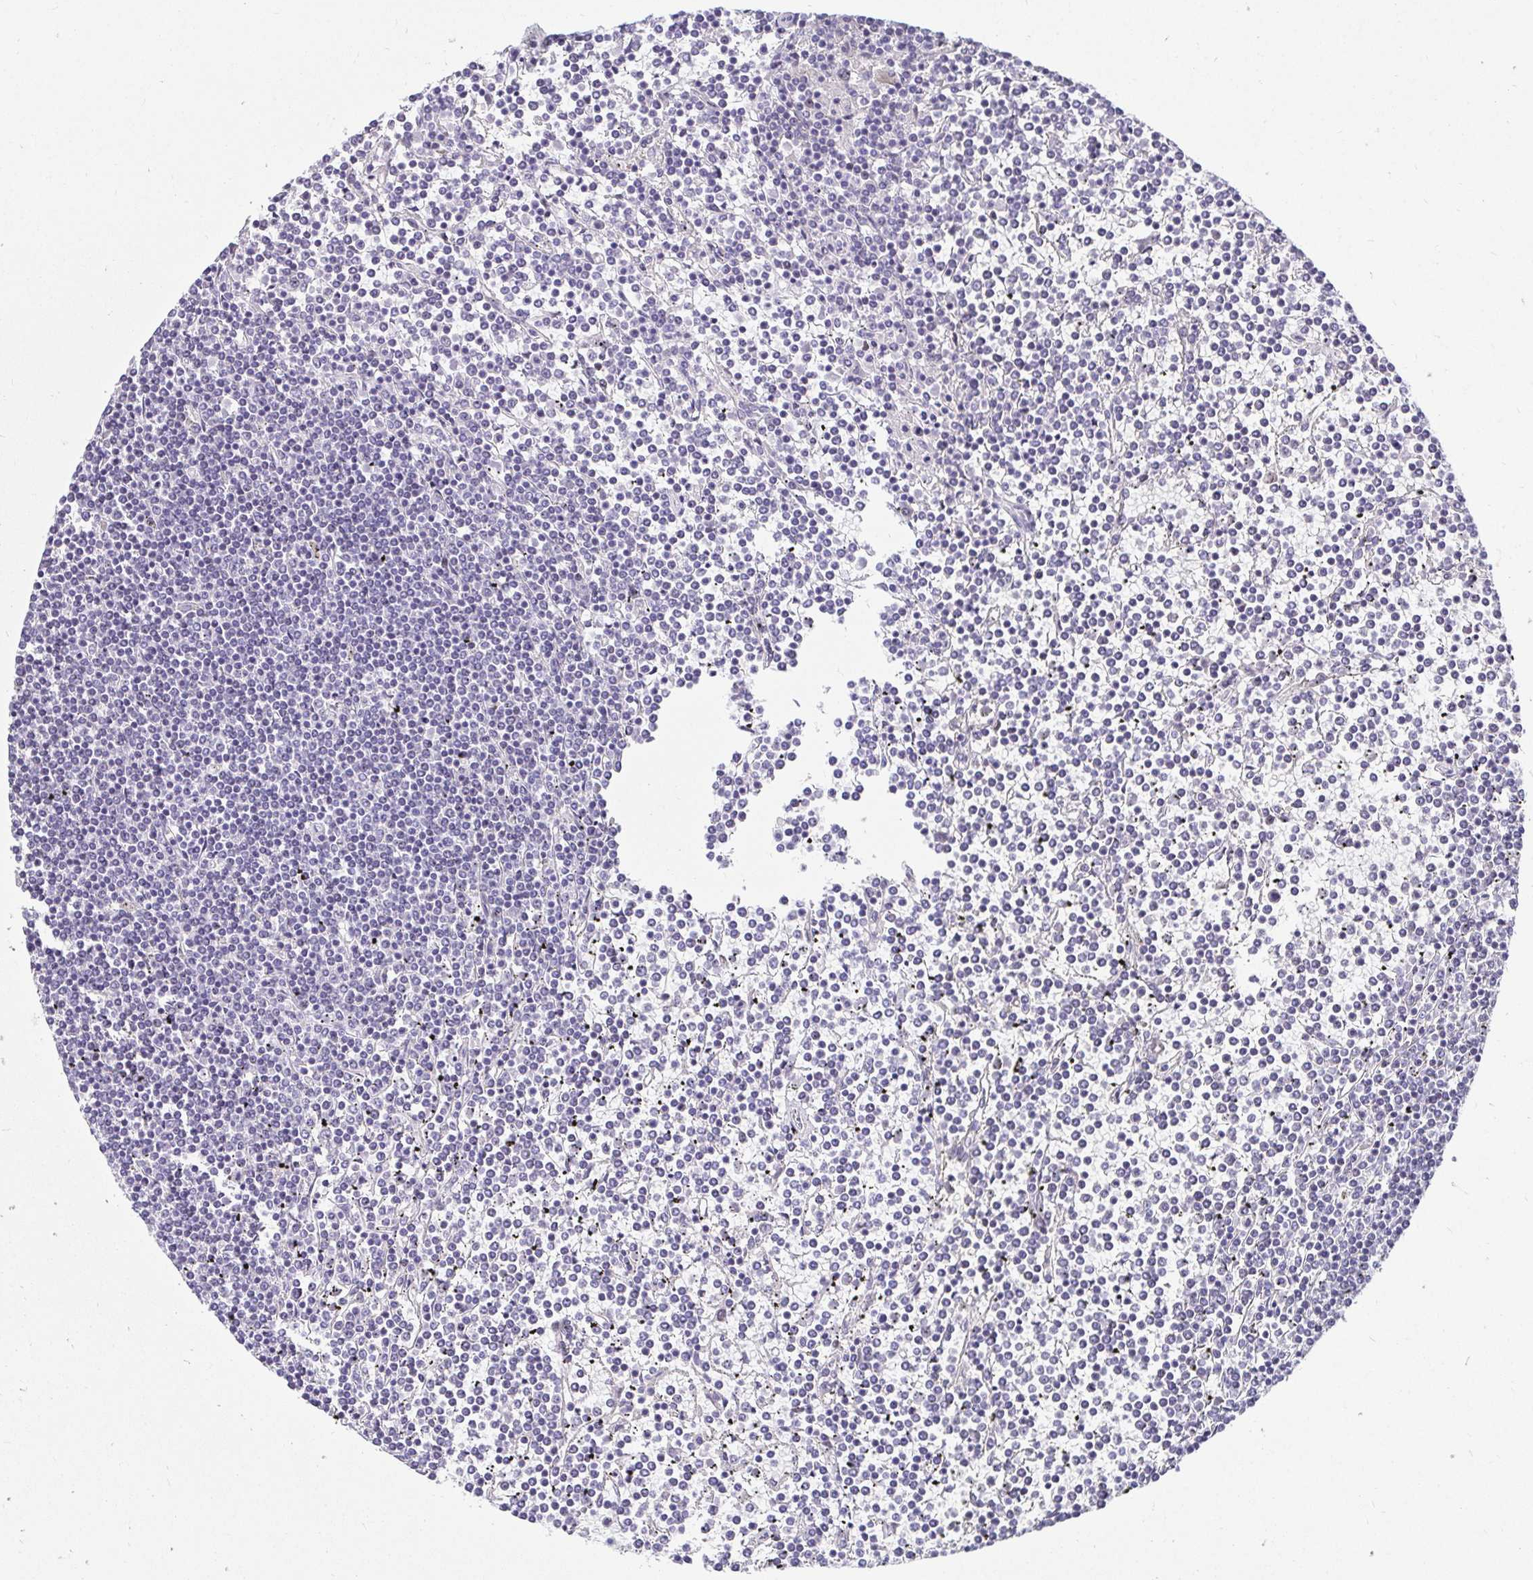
{"staining": {"intensity": "negative", "quantity": "none", "location": "none"}, "tissue": "lymphoma", "cell_type": "Tumor cells", "image_type": "cancer", "snomed": [{"axis": "morphology", "description": "Malignant lymphoma, non-Hodgkin's type, Low grade"}, {"axis": "topography", "description": "Spleen"}], "caption": "There is no significant staining in tumor cells of lymphoma.", "gene": "ANLN", "patient": {"sex": "female", "age": 19}}